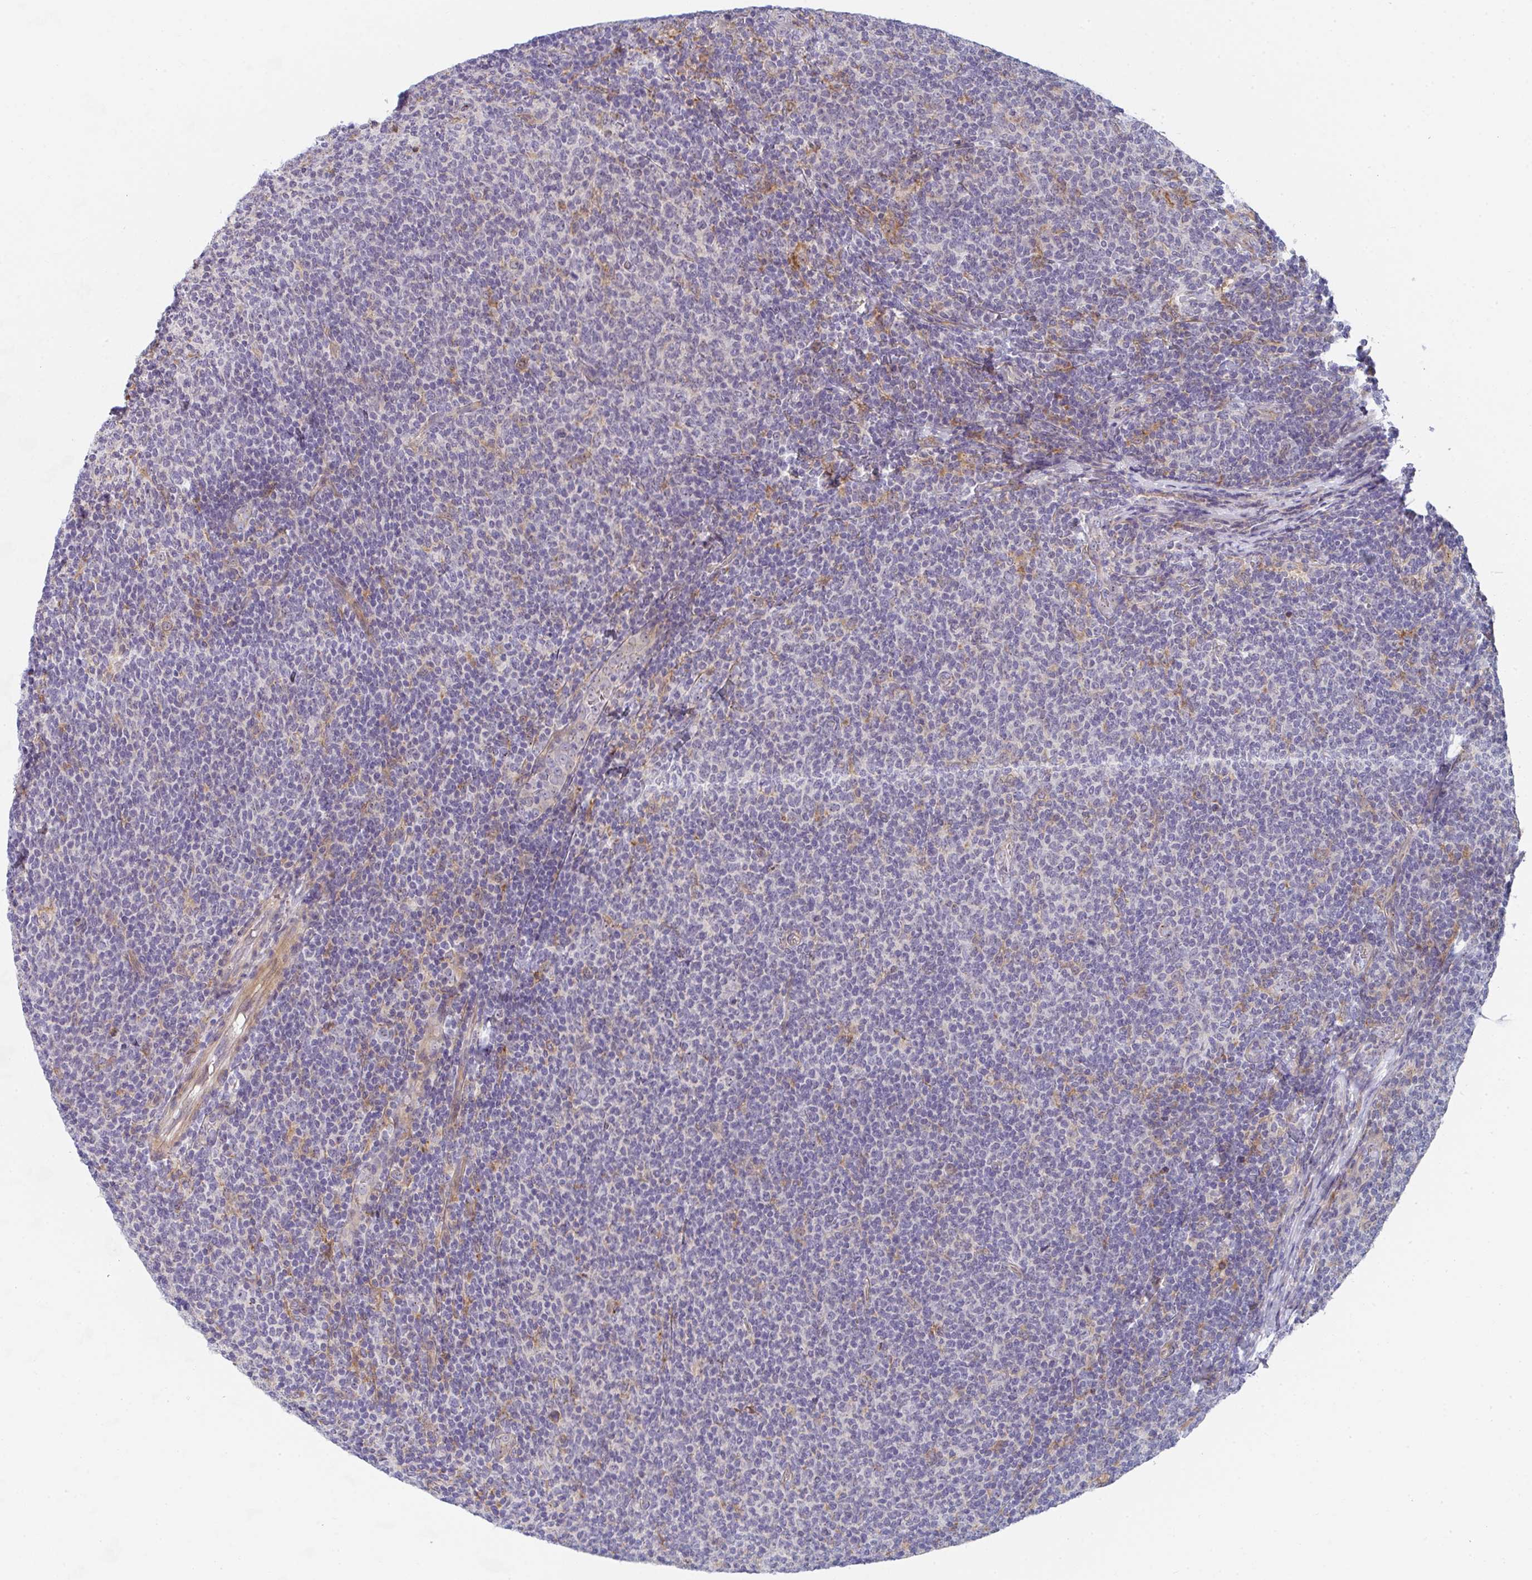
{"staining": {"intensity": "negative", "quantity": "none", "location": "none"}, "tissue": "lymphoma", "cell_type": "Tumor cells", "image_type": "cancer", "snomed": [{"axis": "morphology", "description": "Malignant lymphoma, non-Hodgkin's type, Low grade"}, {"axis": "topography", "description": "Lymph node"}], "caption": "Tumor cells show no significant protein staining in malignant lymphoma, non-Hodgkin's type (low-grade).", "gene": "KLHL33", "patient": {"sex": "male", "age": 52}}